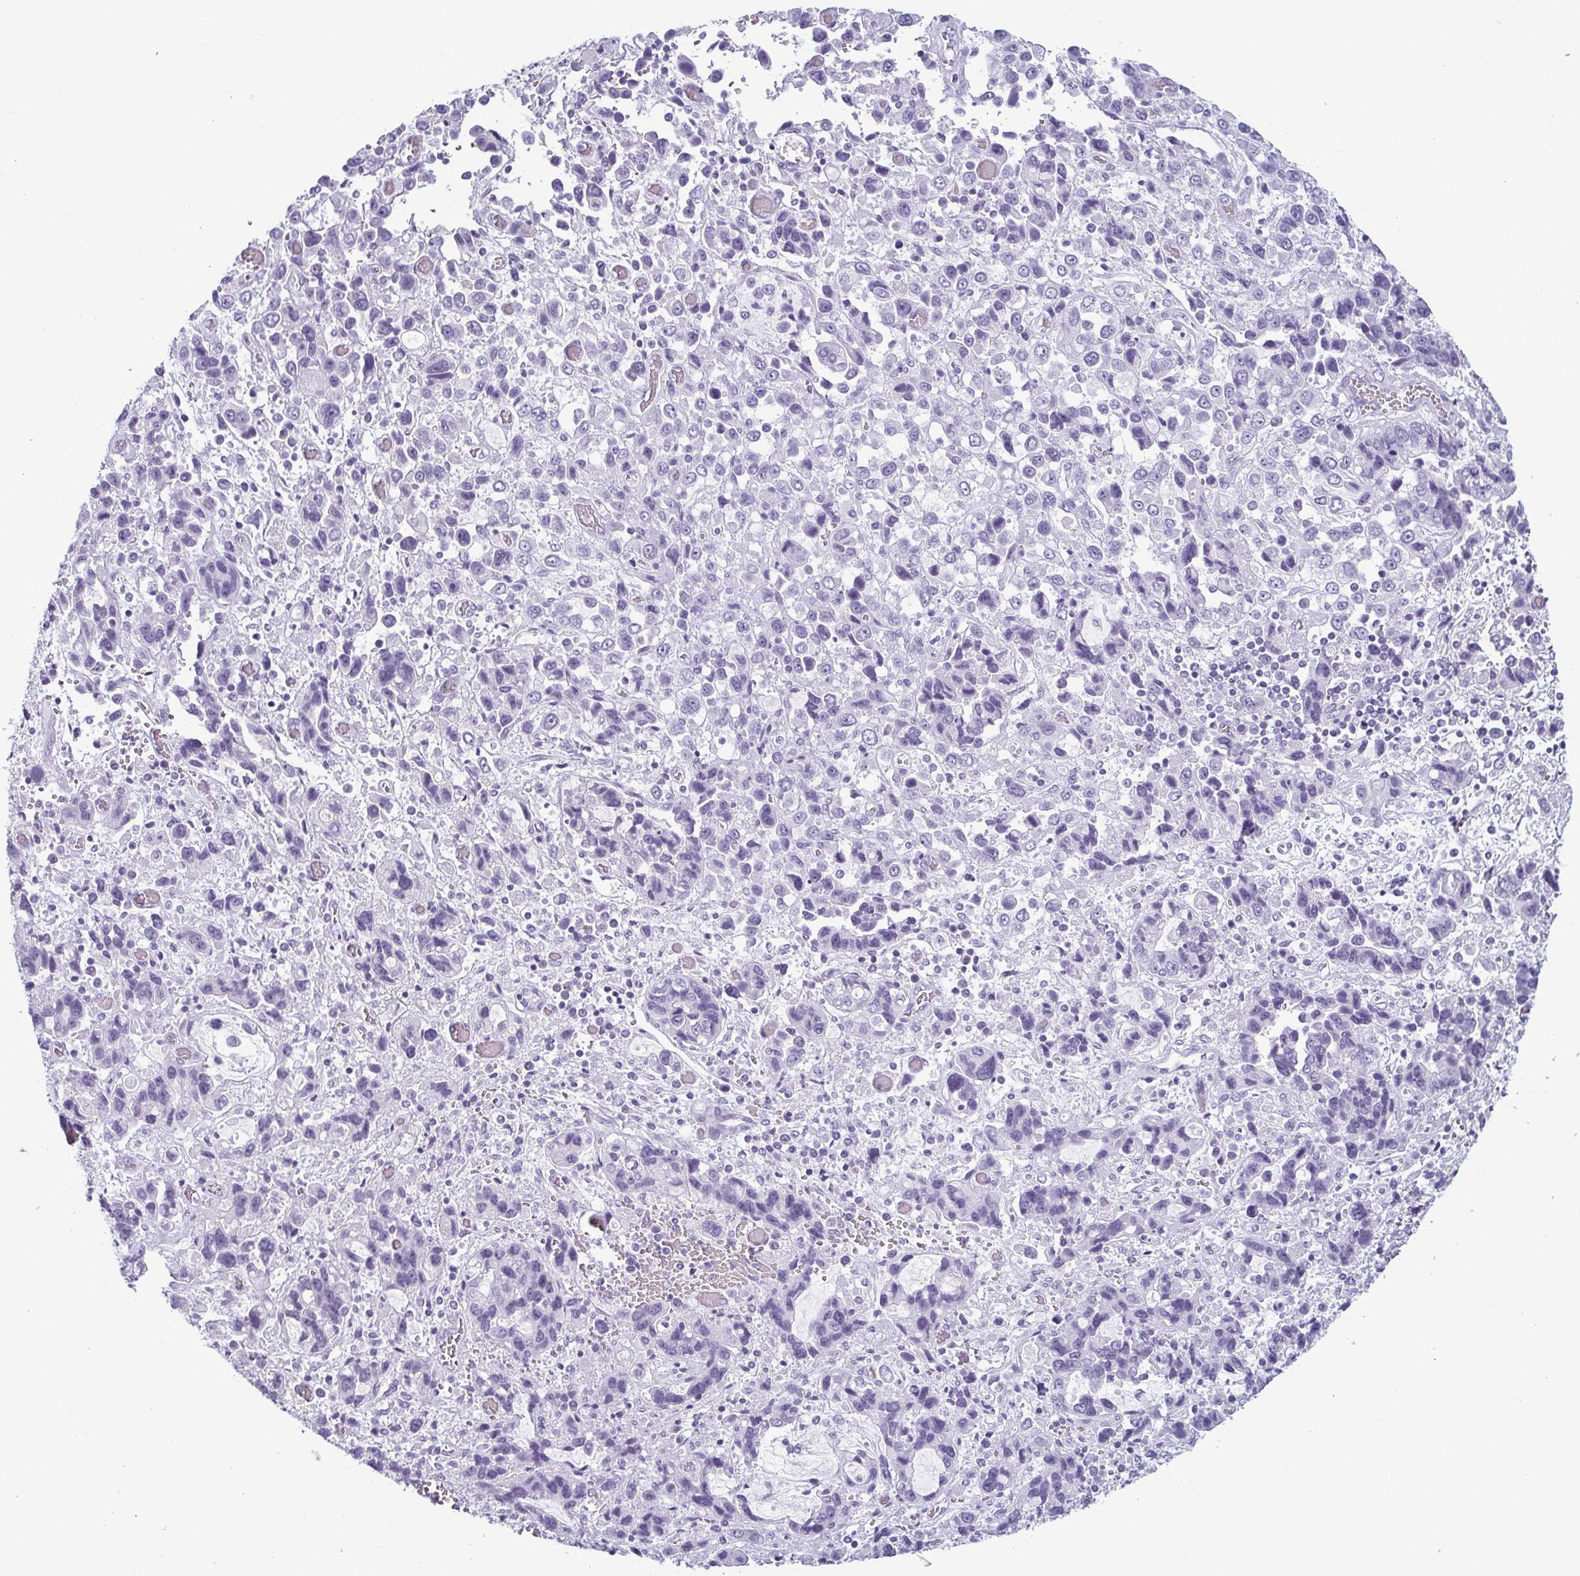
{"staining": {"intensity": "negative", "quantity": "none", "location": "none"}, "tissue": "stomach cancer", "cell_type": "Tumor cells", "image_type": "cancer", "snomed": [{"axis": "morphology", "description": "Adenocarcinoma, NOS"}, {"axis": "topography", "description": "Stomach, upper"}], "caption": "The IHC image has no significant staining in tumor cells of stomach cancer (adenocarcinoma) tissue.", "gene": "KRT78", "patient": {"sex": "female", "age": 81}}